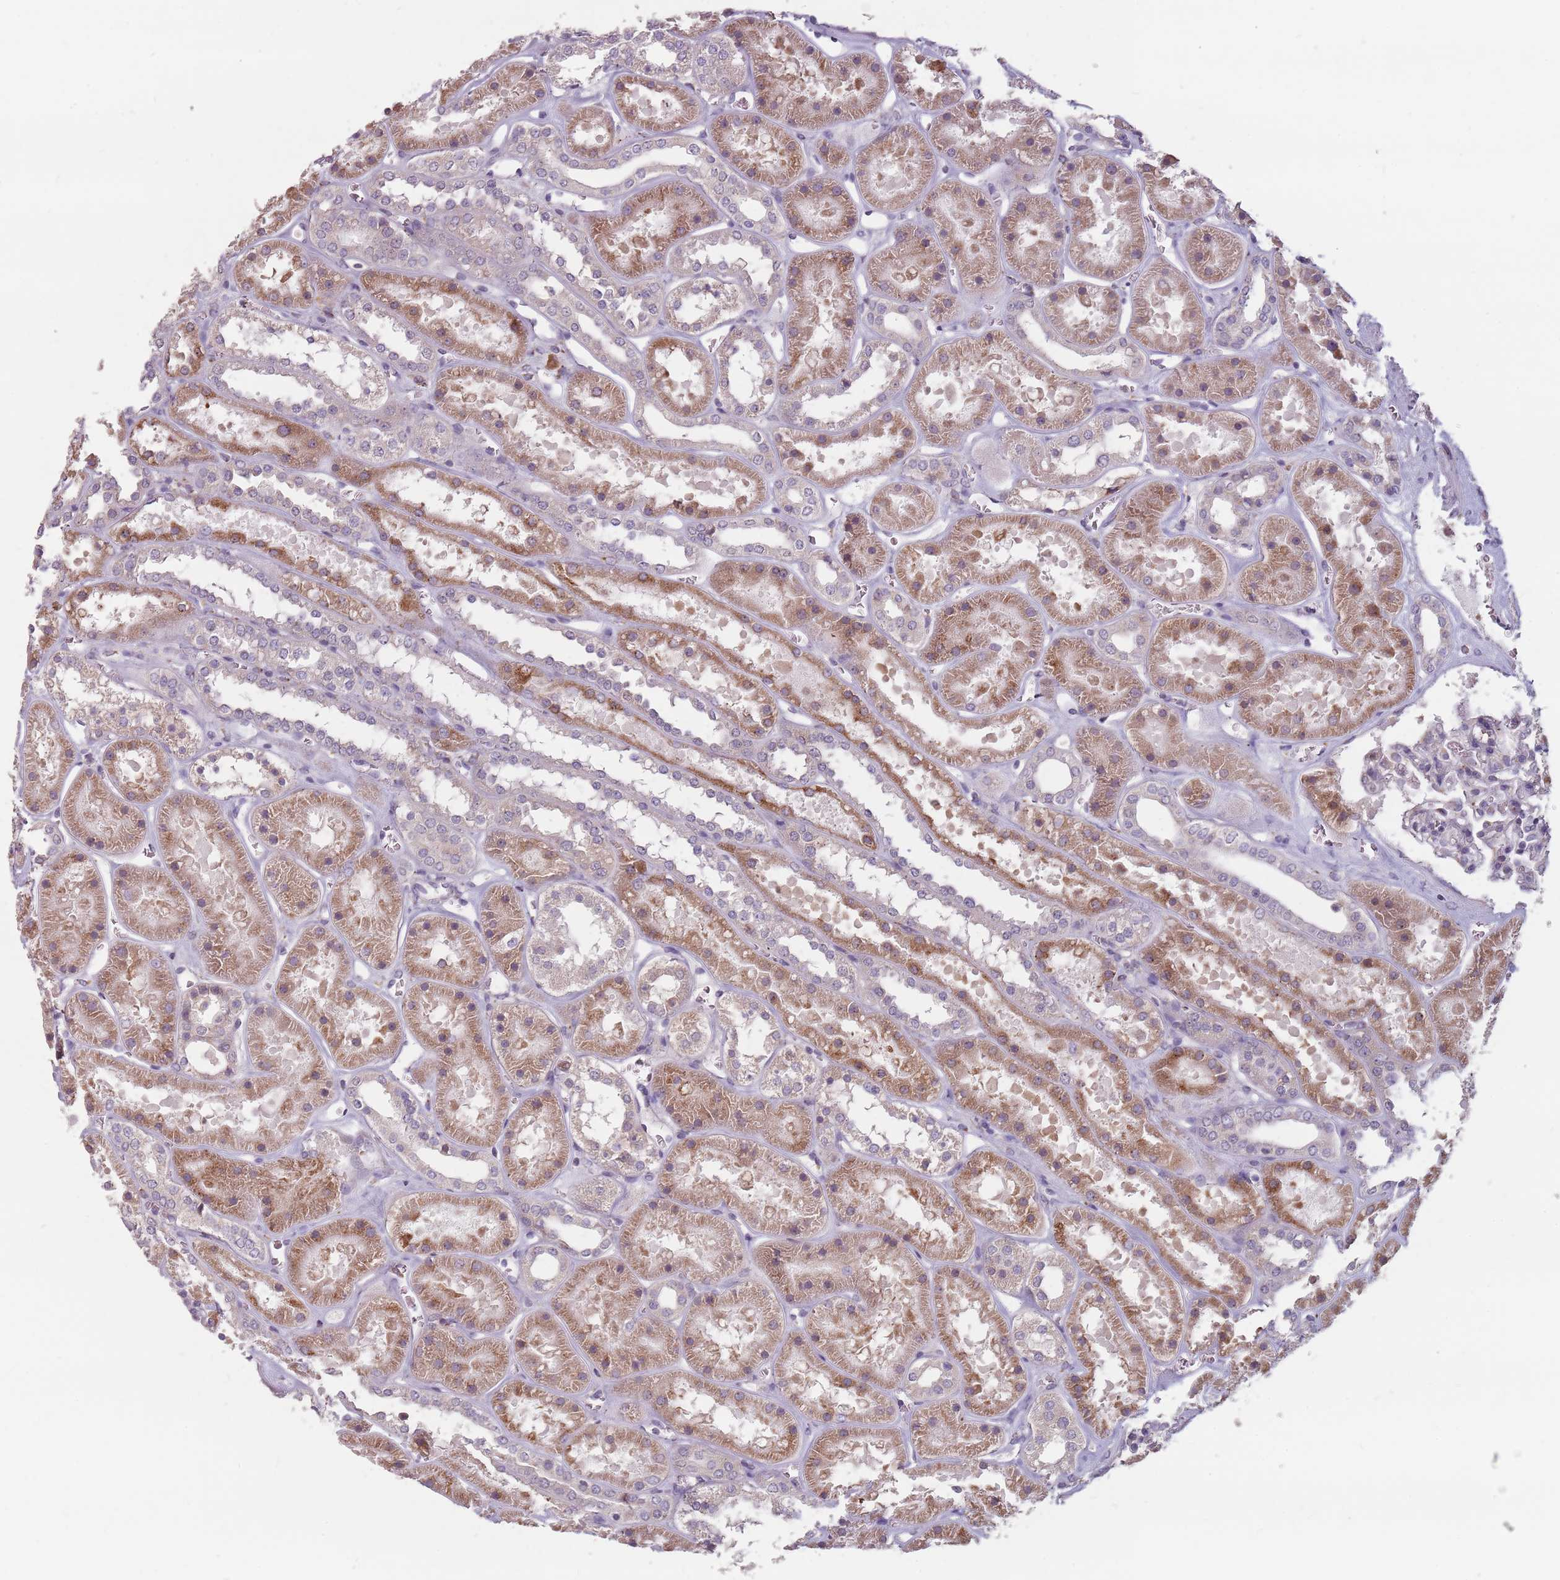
{"staining": {"intensity": "negative", "quantity": "none", "location": "none"}, "tissue": "kidney", "cell_type": "Cells in glomeruli", "image_type": "normal", "snomed": [{"axis": "morphology", "description": "Normal tissue, NOS"}, {"axis": "topography", "description": "Kidney"}], "caption": "Protein analysis of normal kidney shows no significant expression in cells in glomeruli.", "gene": "RPS9", "patient": {"sex": "female", "age": 41}}